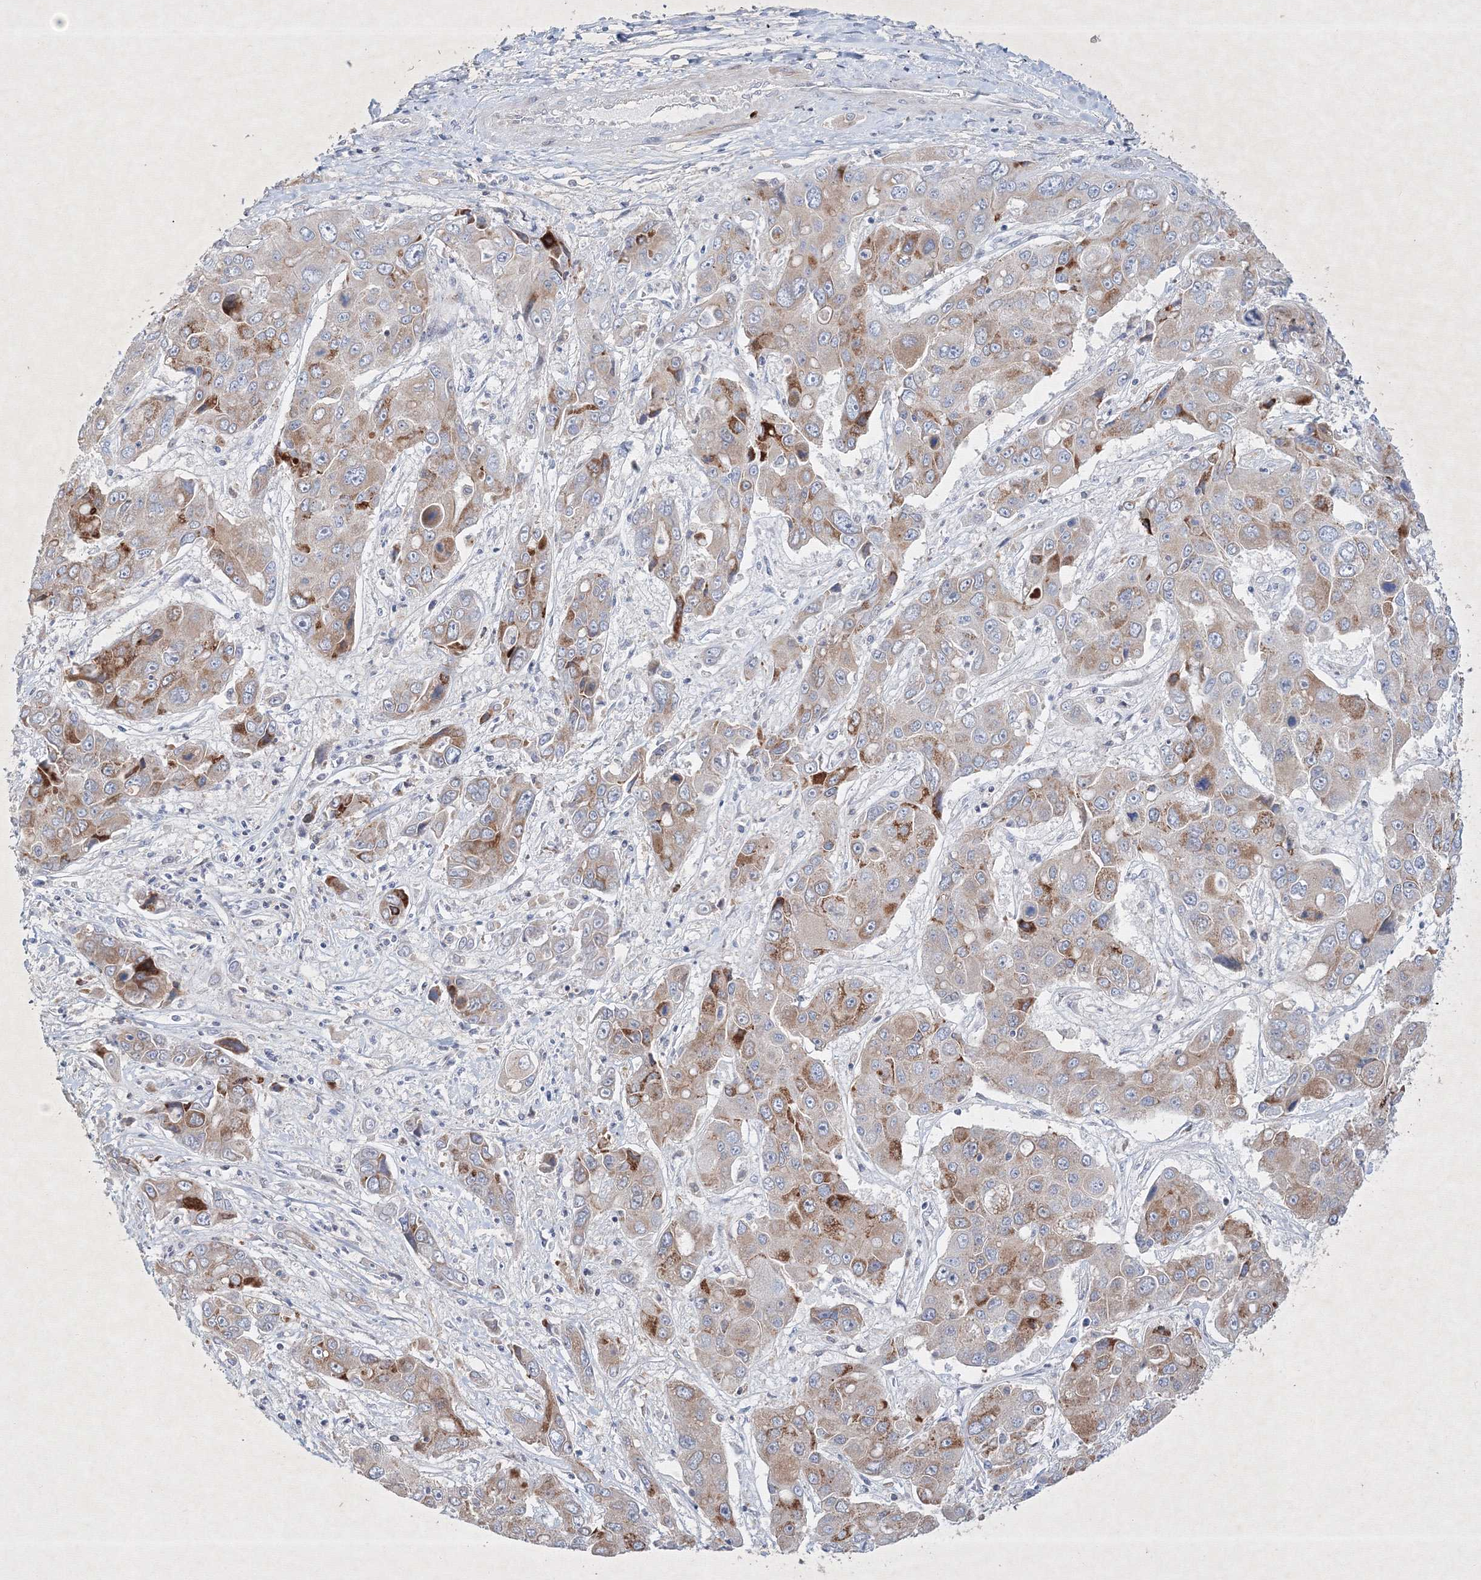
{"staining": {"intensity": "moderate", "quantity": "25%-75%", "location": "cytoplasmic/membranous"}, "tissue": "liver cancer", "cell_type": "Tumor cells", "image_type": "cancer", "snomed": [{"axis": "morphology", "description": "Cholangiocarcinoma"}, {"axis": "topography", "description": "Liver"}], "caption": "Immunohistochemistry histopathology image of neoplastic tissue: human liver cholangiocarcinoma stained using immunohistochemistry (IHC) demonstrates medium levels of moderate protein expression localized specifically in the cytoplasmic/membranous of tumor cells, appearing as a cytoplasmic/membranous brown color.", "gene": "CXXC4", "patient": {"sex": "male", "age": 67}}